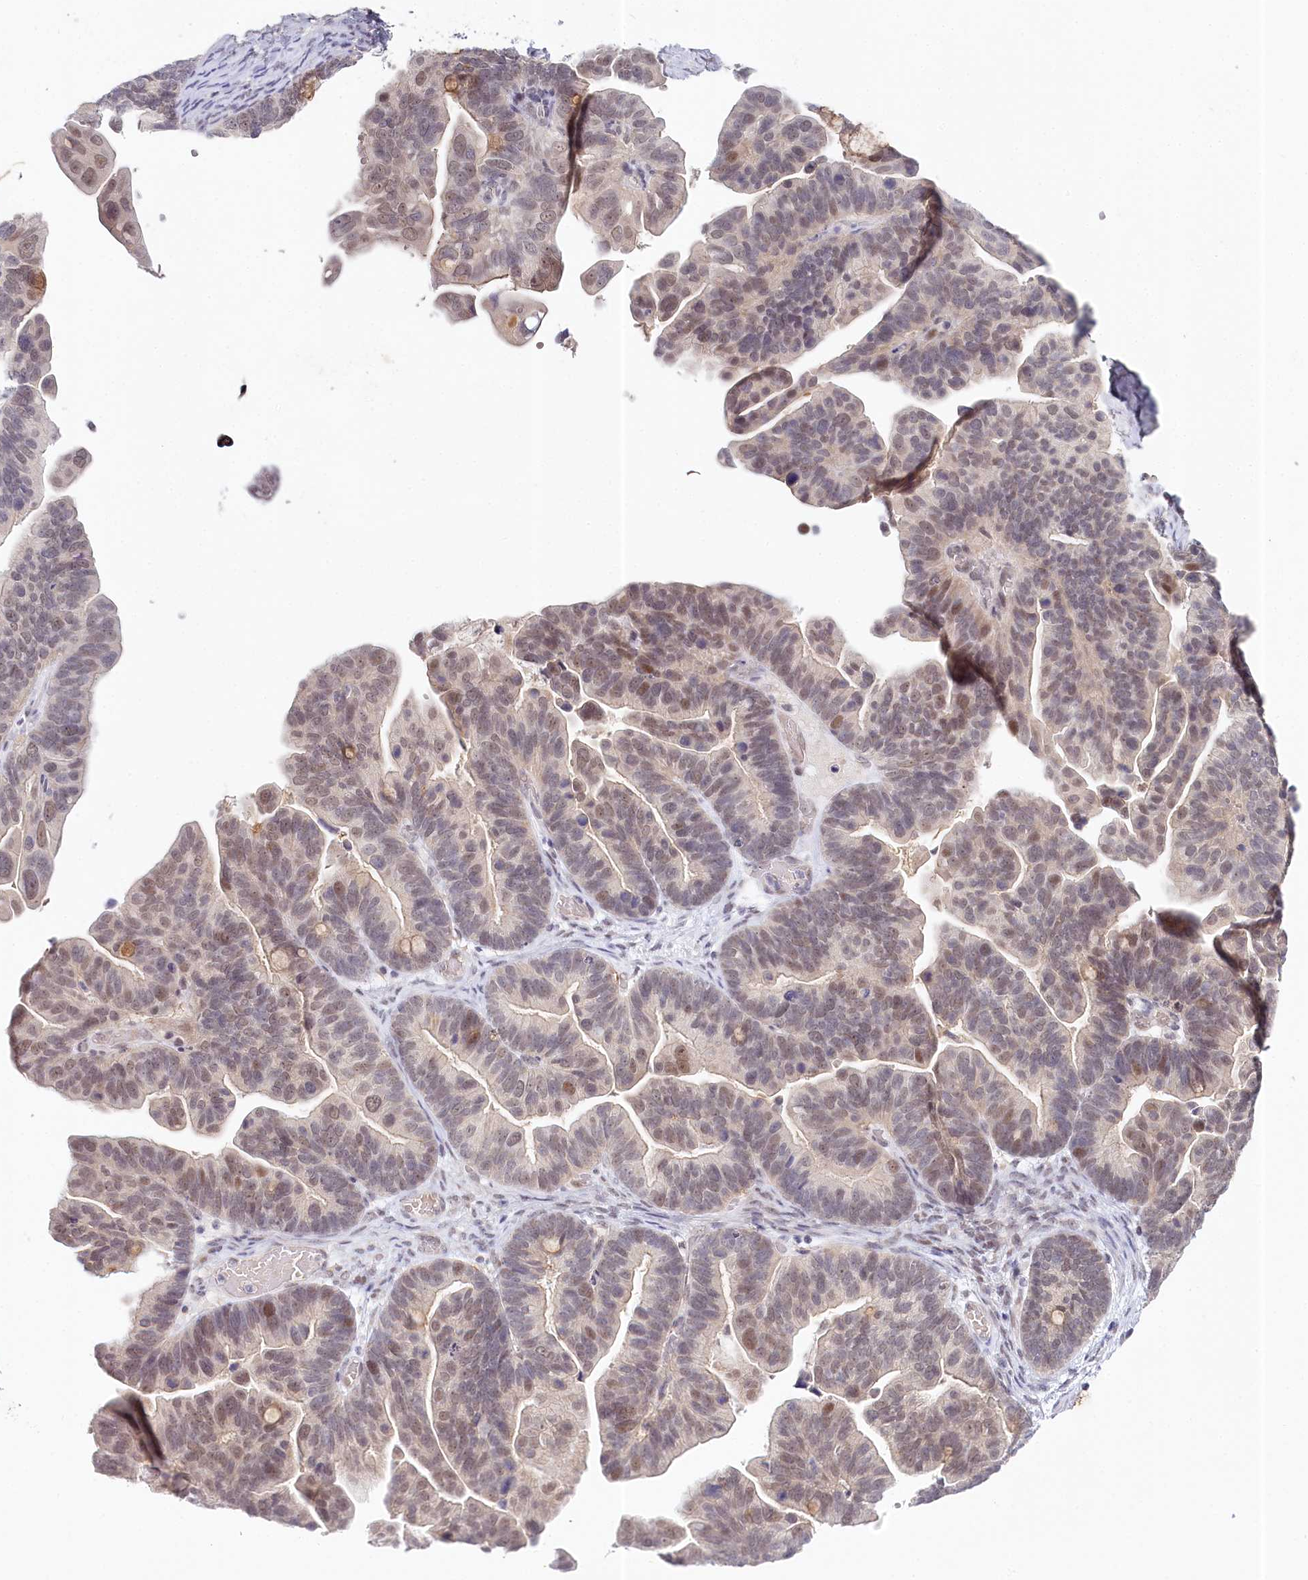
{"staining": {"intensity": "weak", "quantity": "25%-75%", "location": "nuclear"}, "tissue": "ovarian cancer", "cell_type": "Tumor cells", "image_type": "cancer", "snomed": [{"axis": "morphology", "description": "Cystadenocarcinoma, serous, NOS"}, {"axis": "topography", "description": "Ovary"}], "caption": "A brown stain shows weak nuclear staining of a protein in human ovarian serous cystadenocarcinoma tumor cells. (IHC, brightfield microscopy, high magnification).", "gene": "AMTN", "patient": {"sex": "female", "age": 56}}